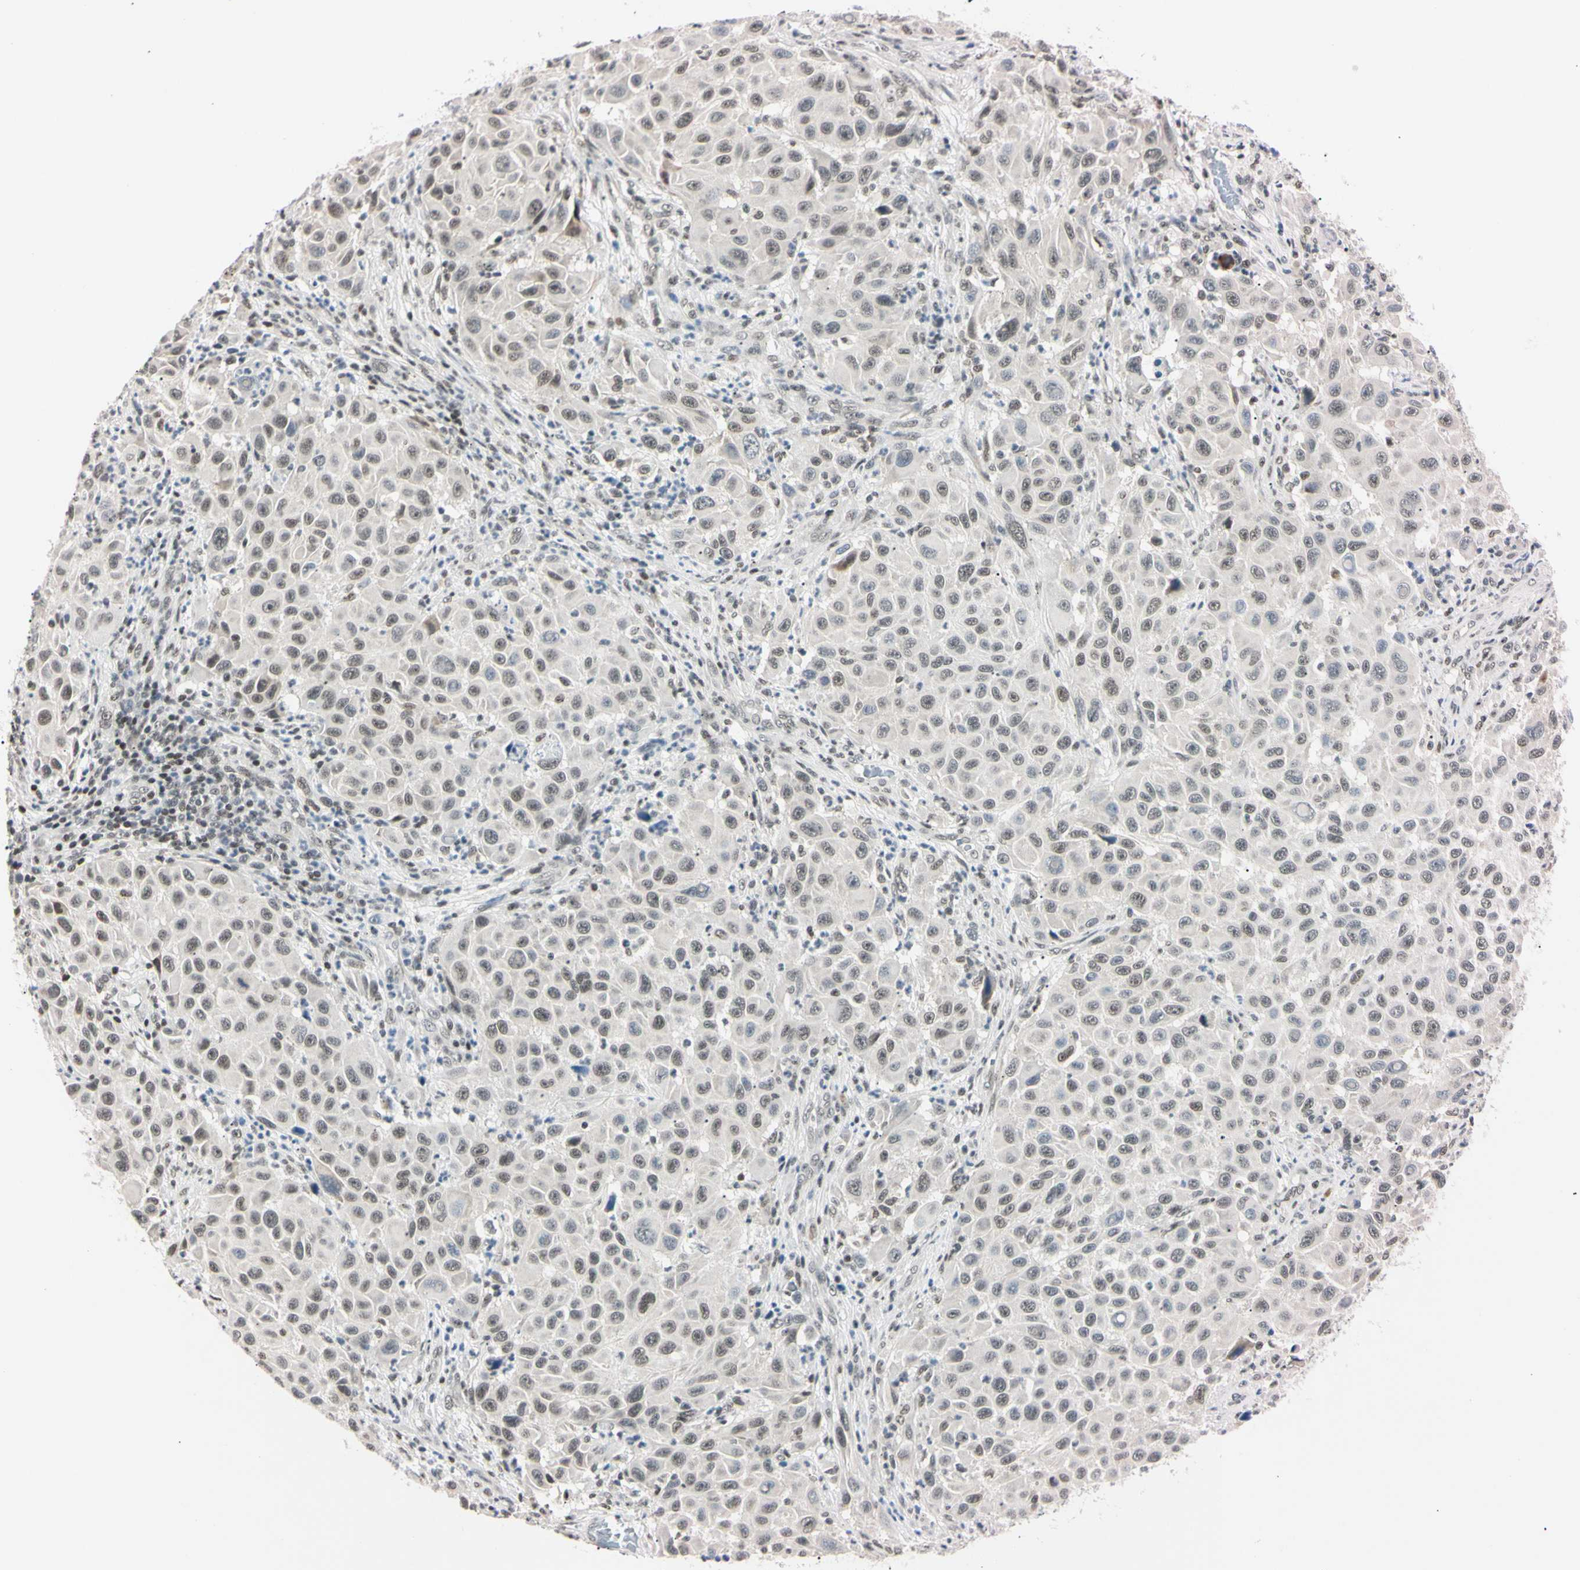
{"staining": {"intensity": "weak", "quantity": "25%-75%", "location": "cytoplasmic/membranous"}, "tissue": "melanoma", "cell_type": "Tumor cells", "image_type": "cancer", "snomed": [{"axis": "morphology", "description": "Malignant melanoma, Metastatic site"}, {"axis": "topography", "description": "Lymph node"}], "caption": "This is an image of immunohistochemistry (IHC) staining of malignant melanoma (metastatic site), which shows weak expression in the cytoplasmic/membranous of tumor cells.", "gene": "C1orf174", "patient": {"sex": "male", "age": 61}}